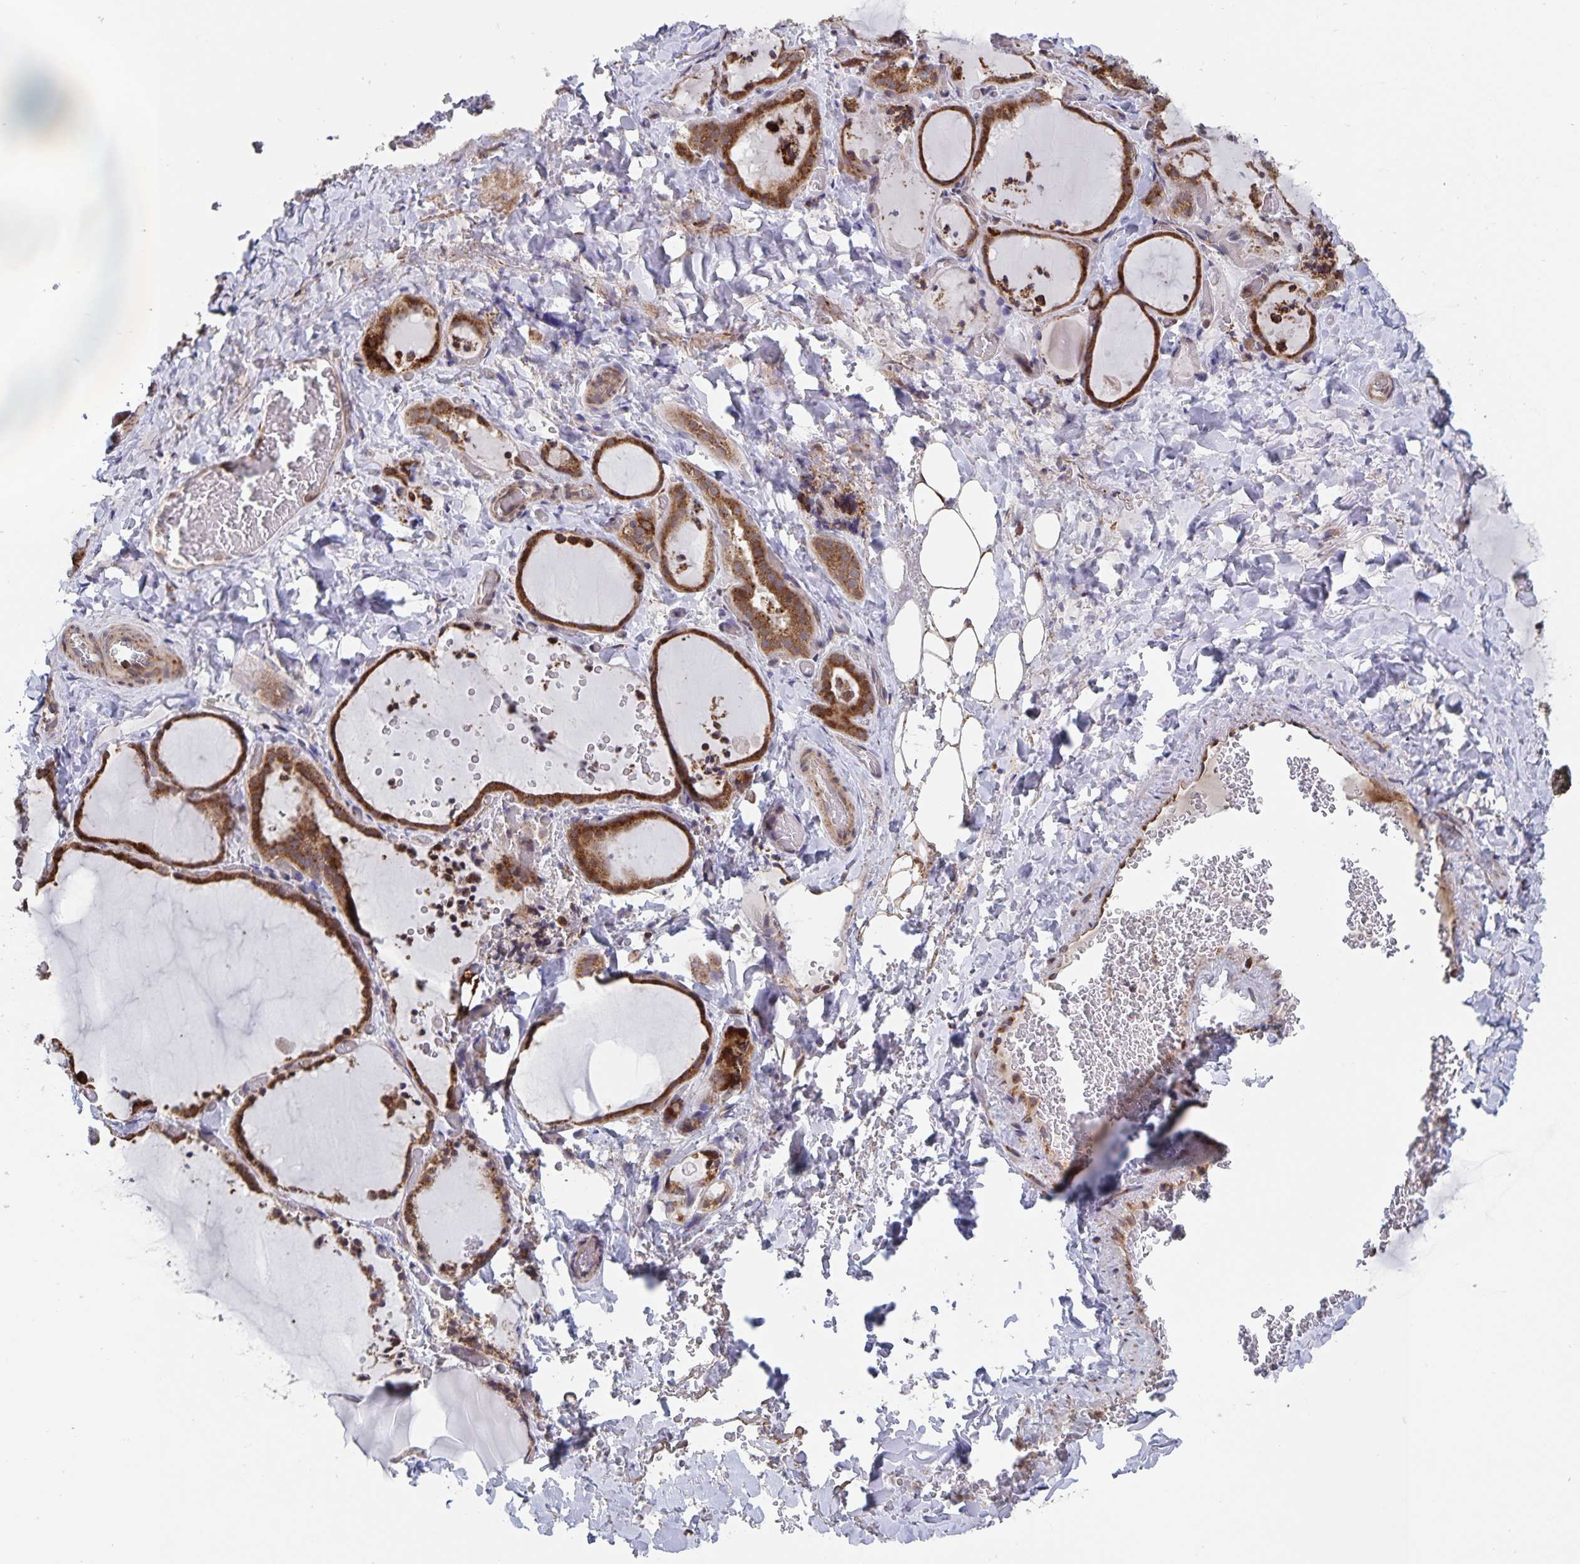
{"staining": {"intensity": "strong", "quantity": ">75%", "location": "cytoplasmic/membranous"}, "tissue": "thyroid gland", "cell_type": "Glandular cells", "image_type": "normal", "snomed": [{"axis": "morphology", "description": "Normal tissue, NOS"}, {"axis": "topography", "description": "Thyroid gland"}], "caption": "Immunohistochemical staining of benign thyroid gland displays high levels of strong cytoplasmic/membranous positivity in about >75% of glandular cells. (Brightfield microscopy of DAB IHC at high magnification).", "gene": "ACACA", "patient": {"sex": "female", "age": 22}}